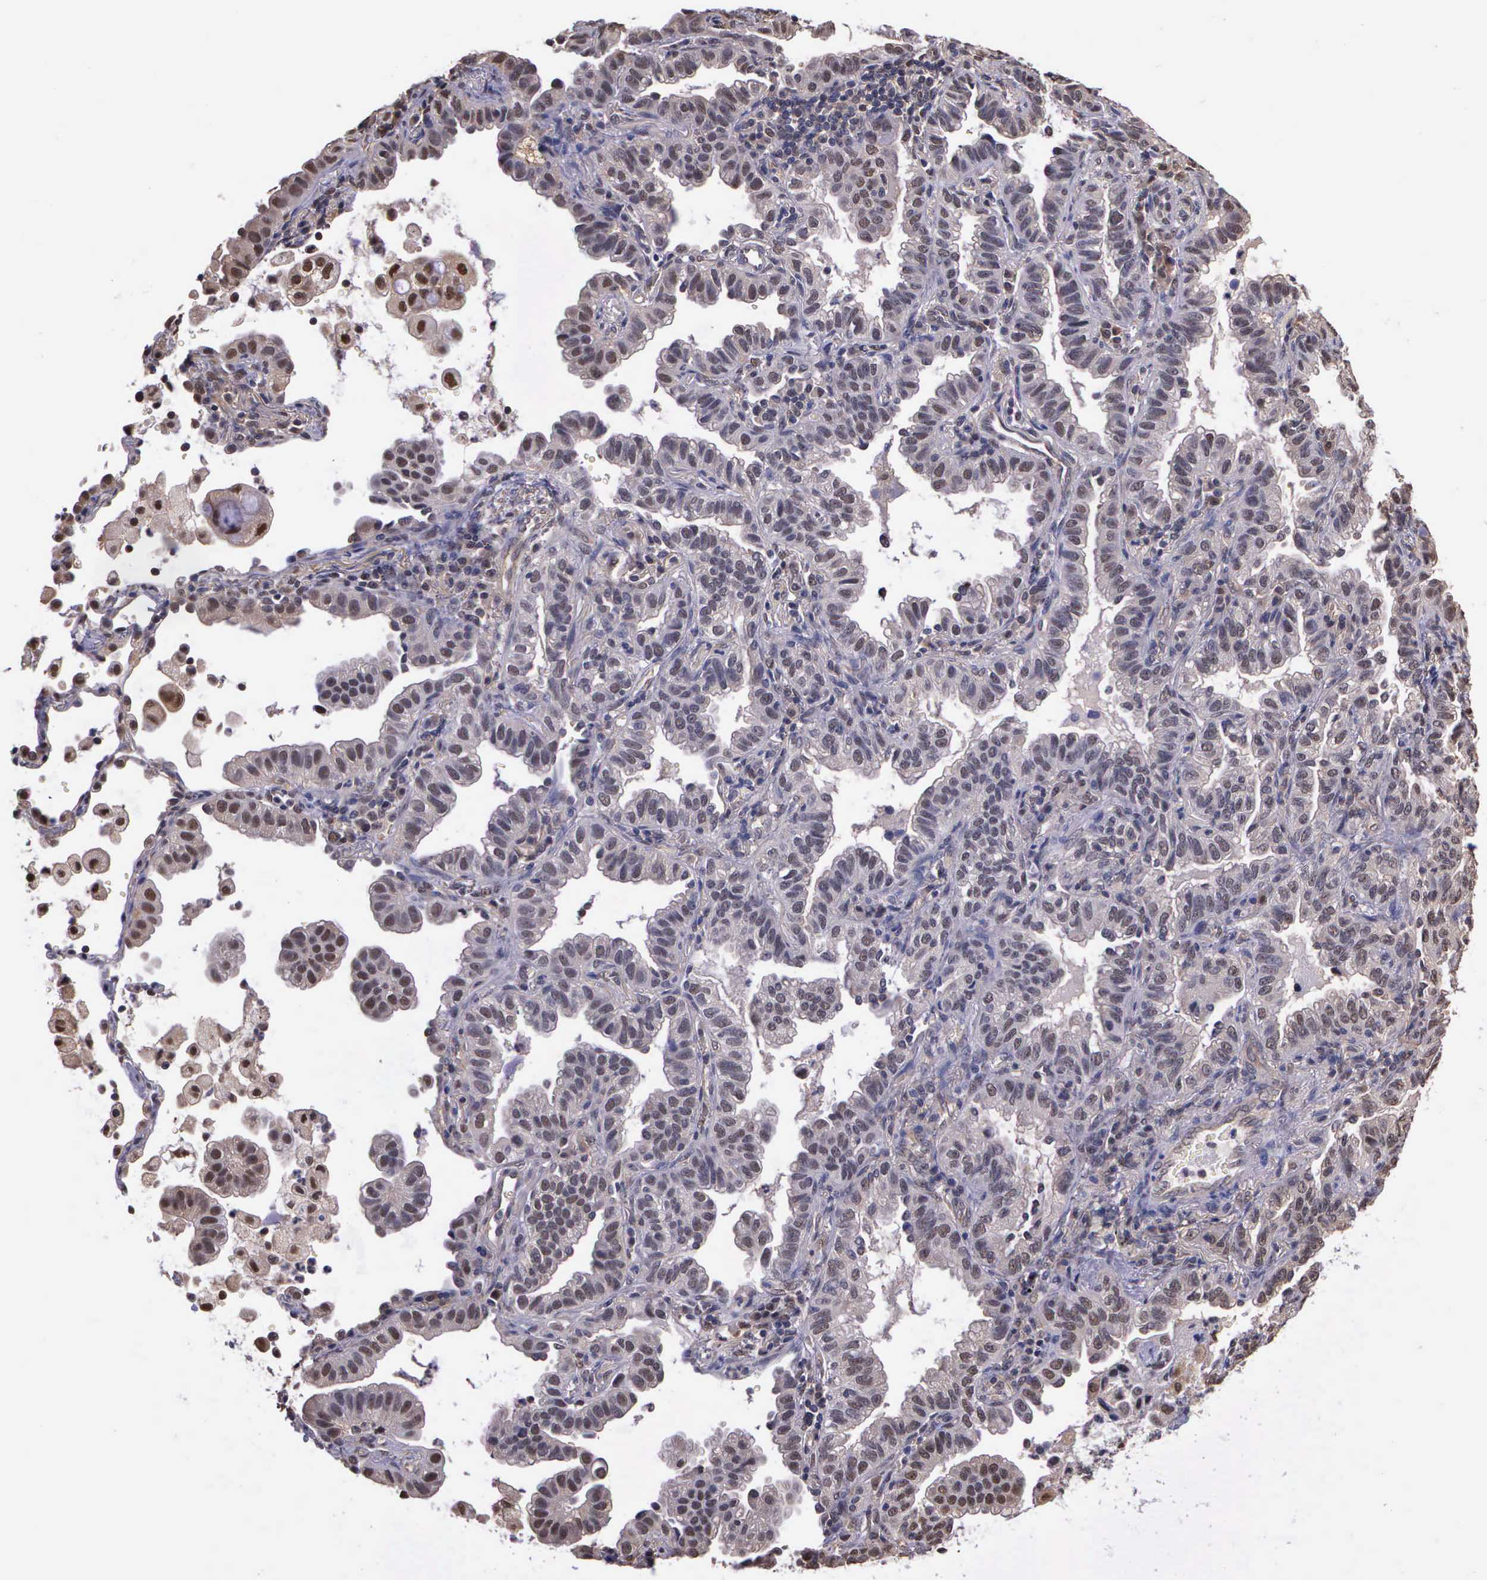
{"staining": {"intensity": "weak", "quantity": "<25%", "location": "cytoplasmic/membranous"}, "tissue": "lung cancer", "cell_type": "Tumor cells", "image_type": "cancer", "snomed": [{"axis": "morphology", "description": "Adenocarcinoma, NOS"}, {"axis": "topography", "description": "Lung"}], "caption": "Immunohistochemistry of human adenocarcinoma (lung) reveals no expression in tumor cells.", "gene": "PSMC1", "patient": {"sex": "female", "age": 50}}